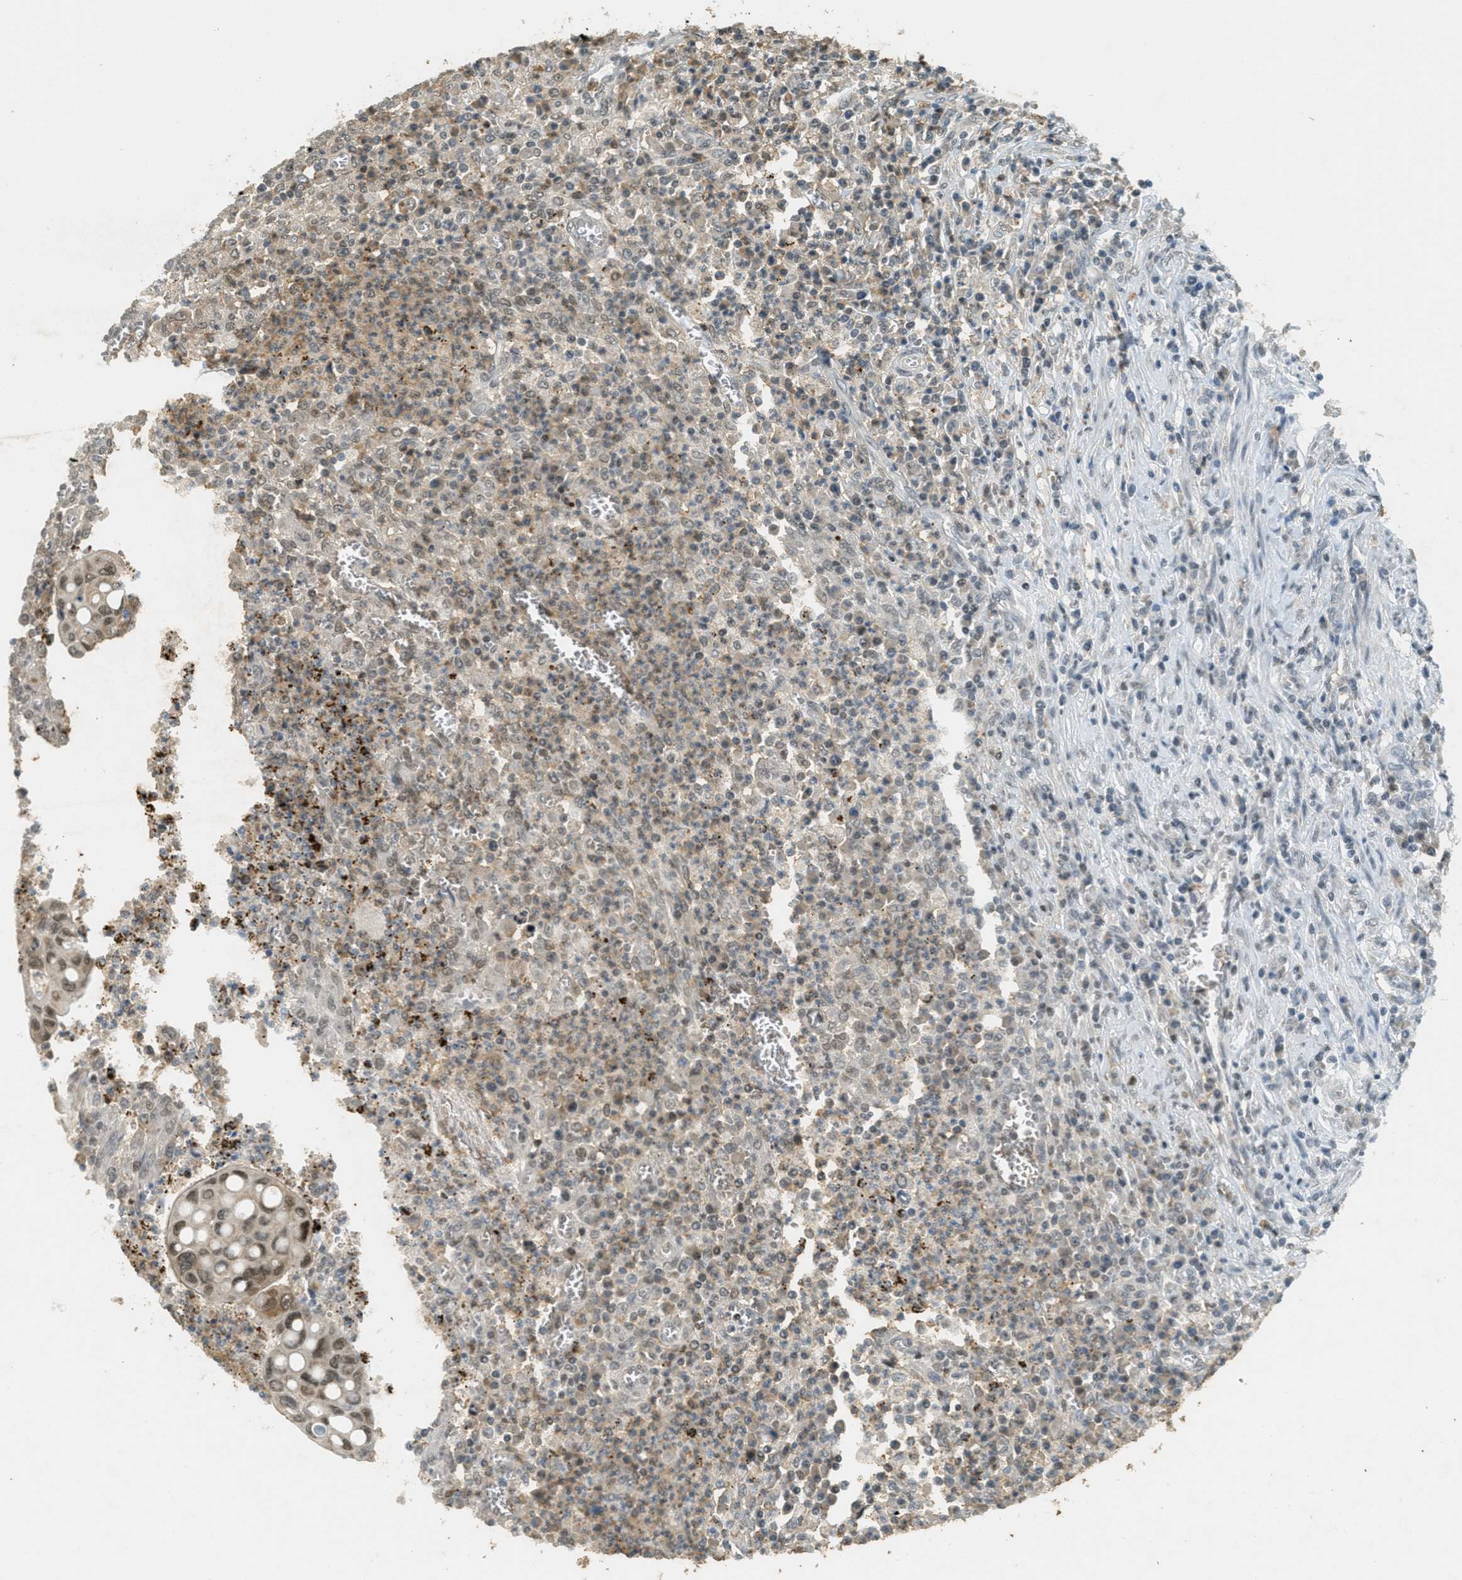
{"staining": {"intensity": "weak", "quantity": "25%-75%", "location": "cytoplasmic/membranous"}, "tissue": "colorectal cancer", "cell_type": "Tumor cells", "image_type": "cancer", "snomed": [{"axis": "morphology", "description": "Inflammation, NOS"}, {"axis": "morphology", "description": "Adenocarcinoma, NOS"}, {"axis": "topography", "description": "Colon"}], "caption": "Immunohistochemical staining of human adenocarcinoma (colorectal) shows low levels of weak cytoplasmic/membranous expression in about 25%-75% of tumor cells.", "gene": "TCF20", "patient": {"sex": "male", "age": 72}}